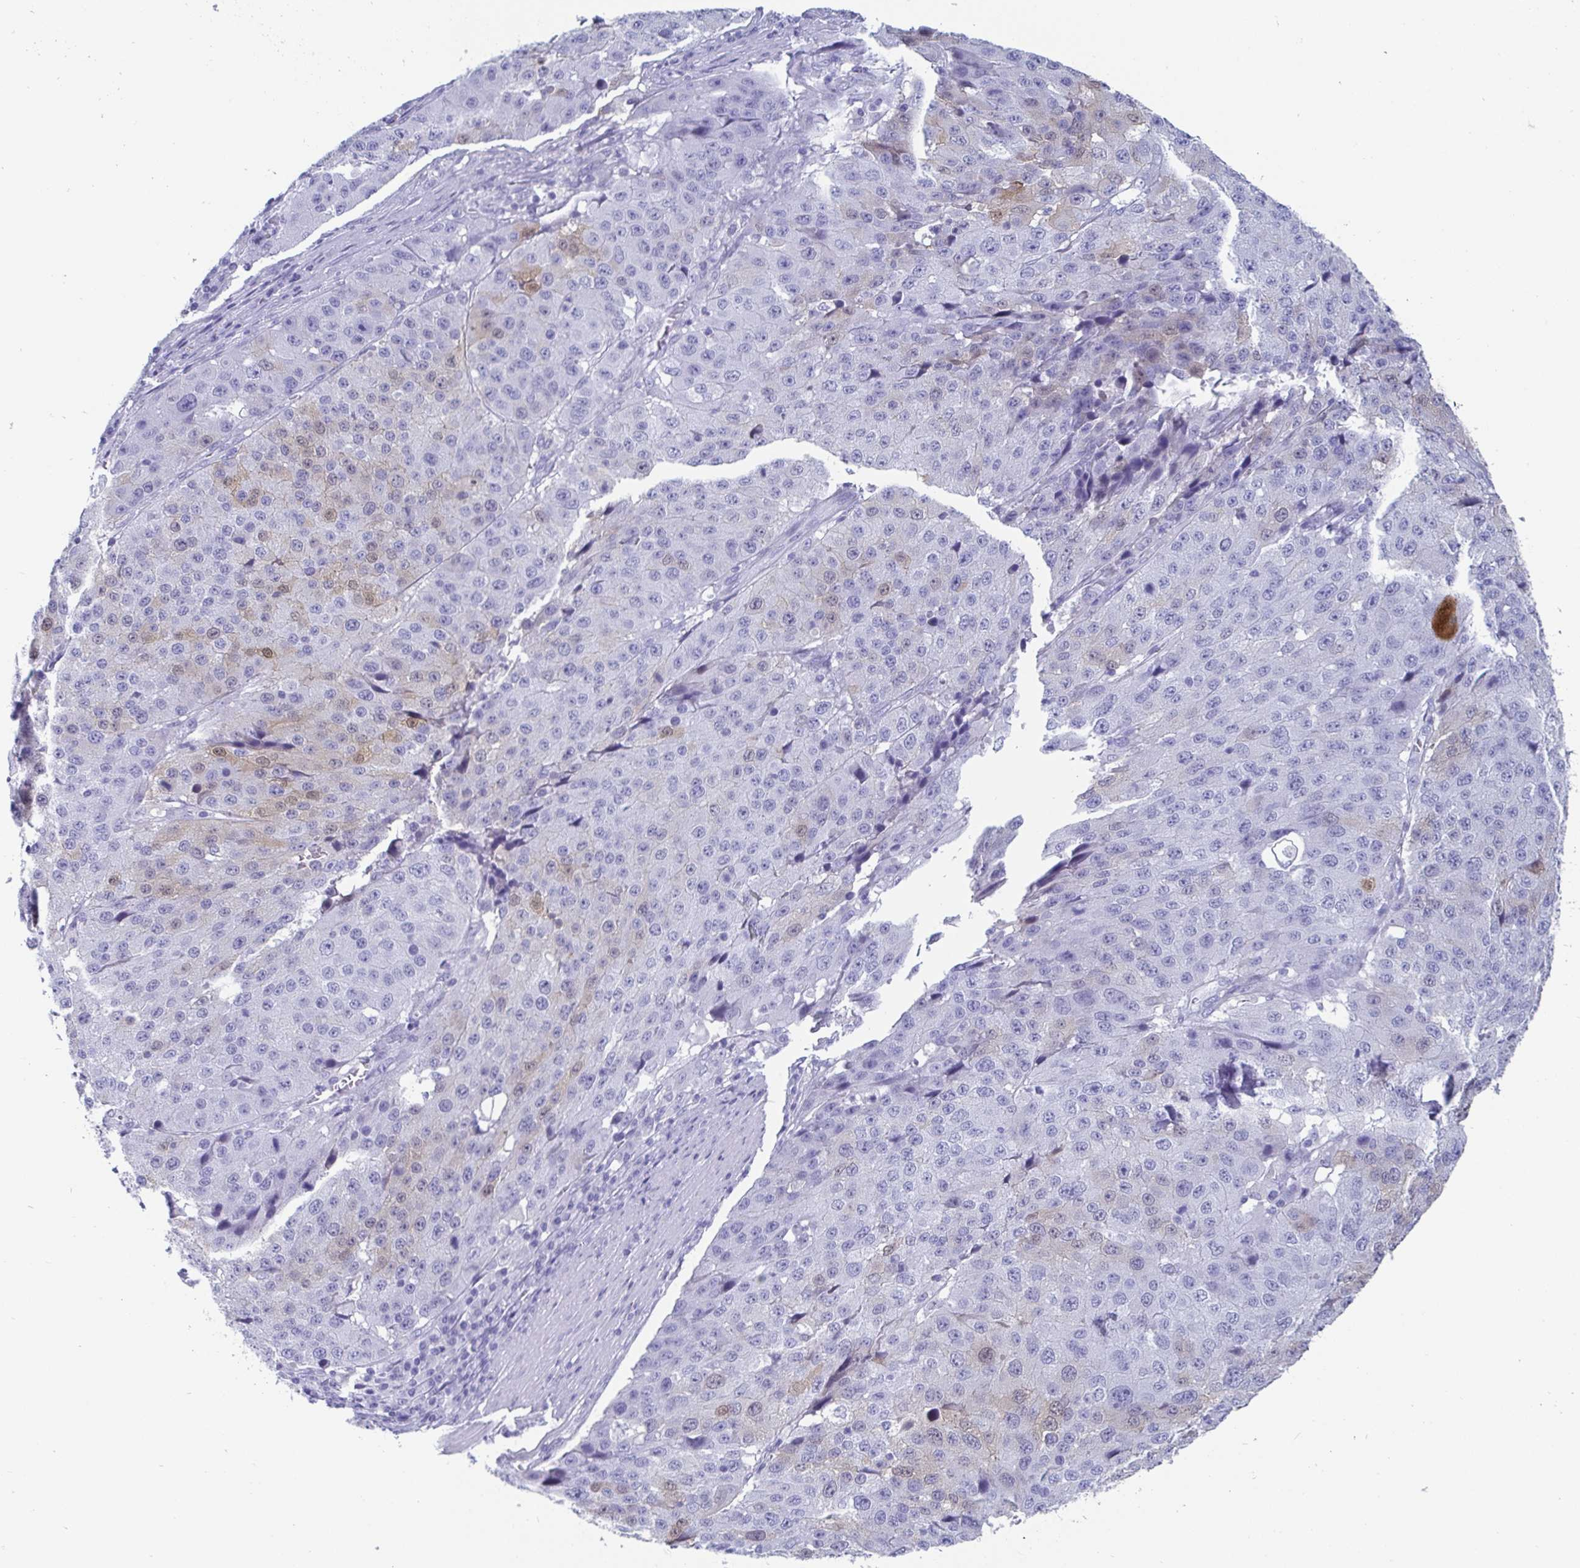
{"staining": {"intensity": "negative", "quantity": "none", "location": "none"}, "tissue": "stomach cancer", "cell_type": "Tumor cells", "image_type": "cancer", "snomed": [{"axis": "morphology", "description": "Adenocarcinoma, NOS"}, {"axis": "topography", "description": "Stomach"}], "caption": "Immunohistochemical staining of stomach adenocarcinoma reveals no significant expression in tumor cells.", "gene": "SCGN", "patient": {"sex": "male", "age": 71}}